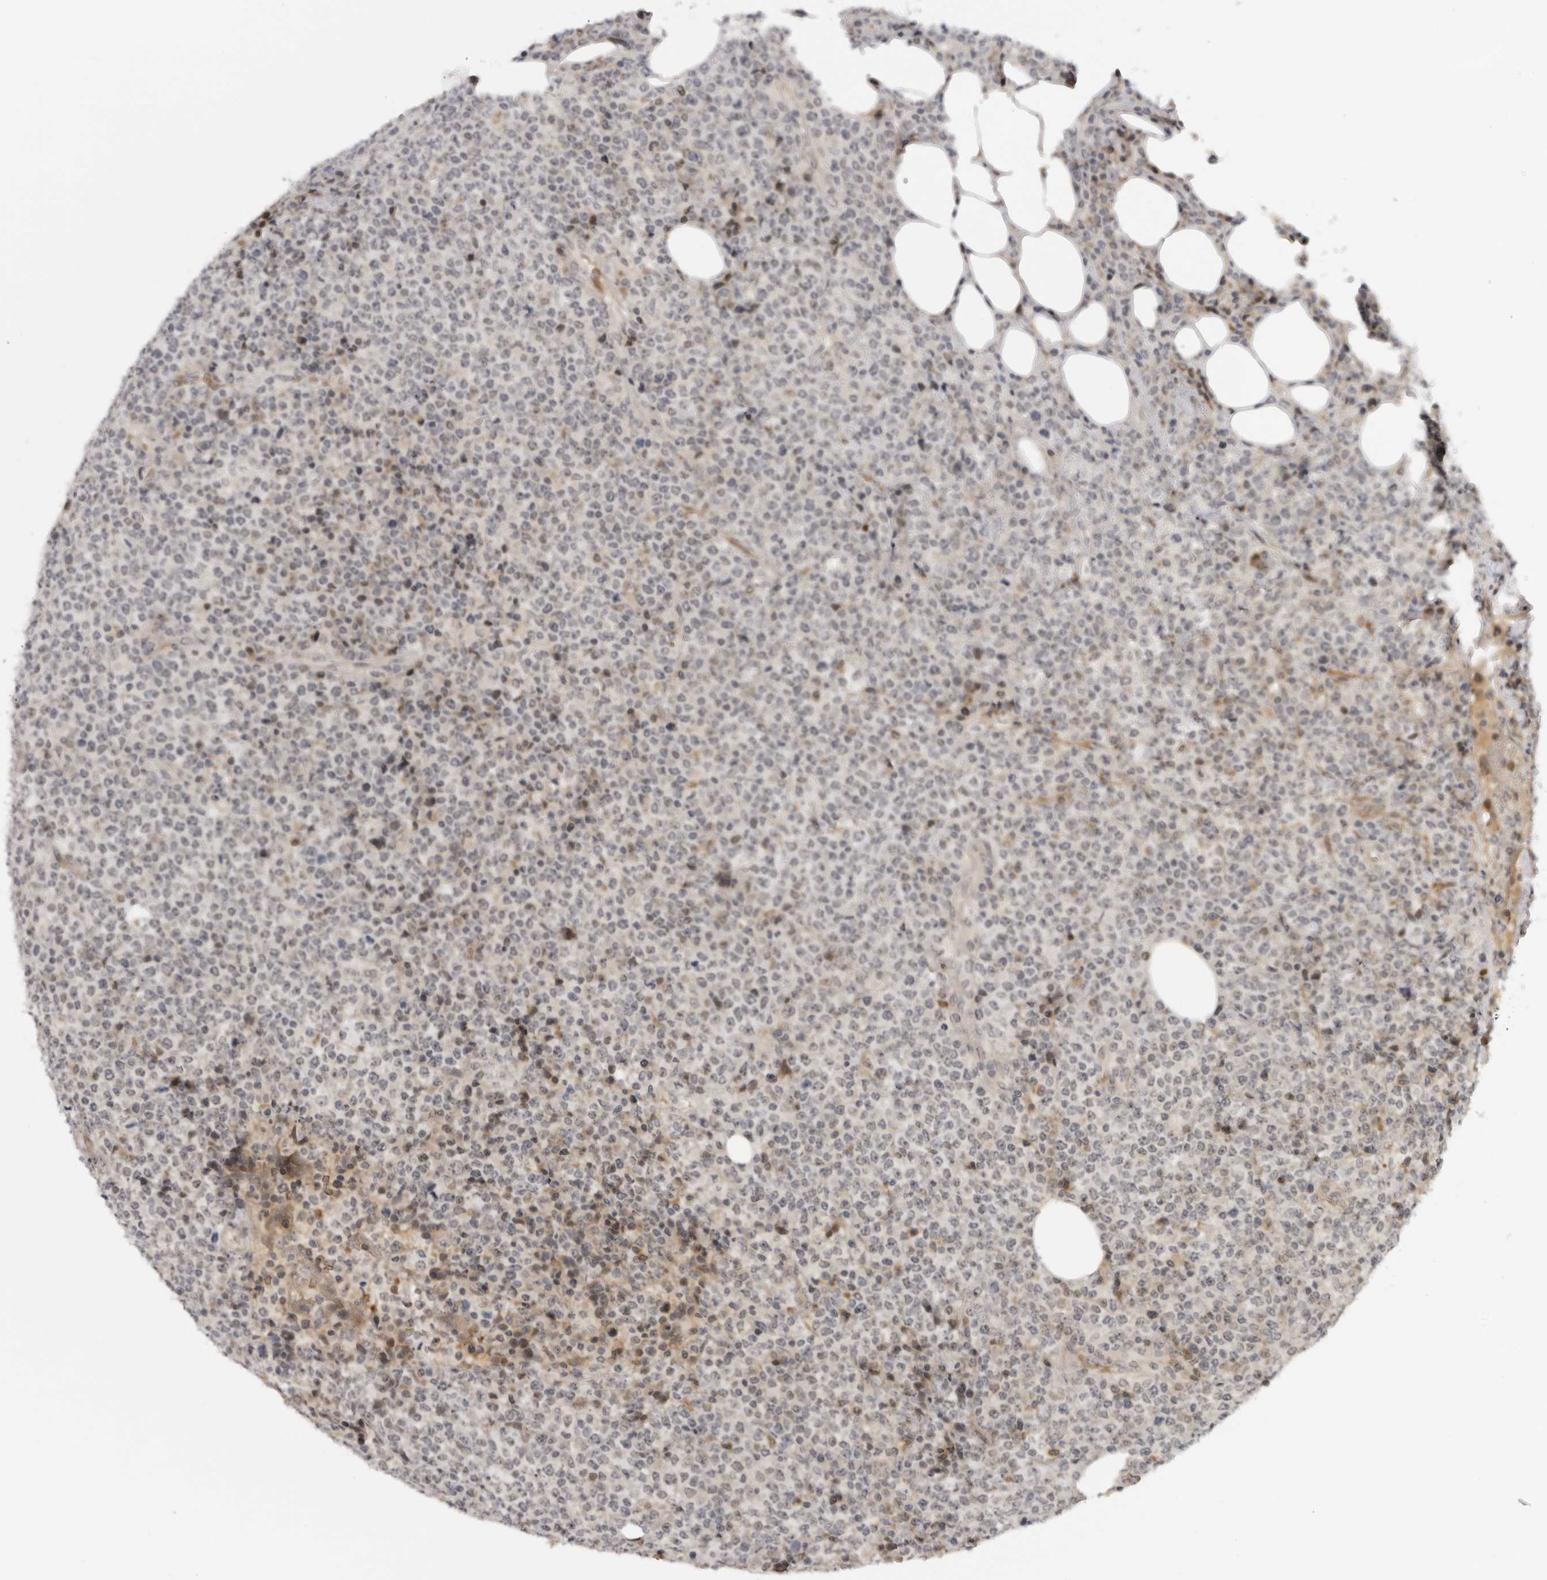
{"staining": {"intensity": "weak", "quantity": "25%-75%", "location": "nuclear"}, "tissue": "lymphoma", "cell_type": "Tumor cells", "image_type": "cancer", "snomed": [{"axis": "morphology", "description": "Malignant lymphoma, non-Hodgkin's type, High grade"}, {"axis": "topography", "description": "Lymph node"}], "caption": "Weak nuclear staining is appreciated in about 25%-75% of tumor cells in lymphoma. Nuclei are stained in blue.", "gene": "ALPK2", "patient": {"sex": "male", "age": 13}}